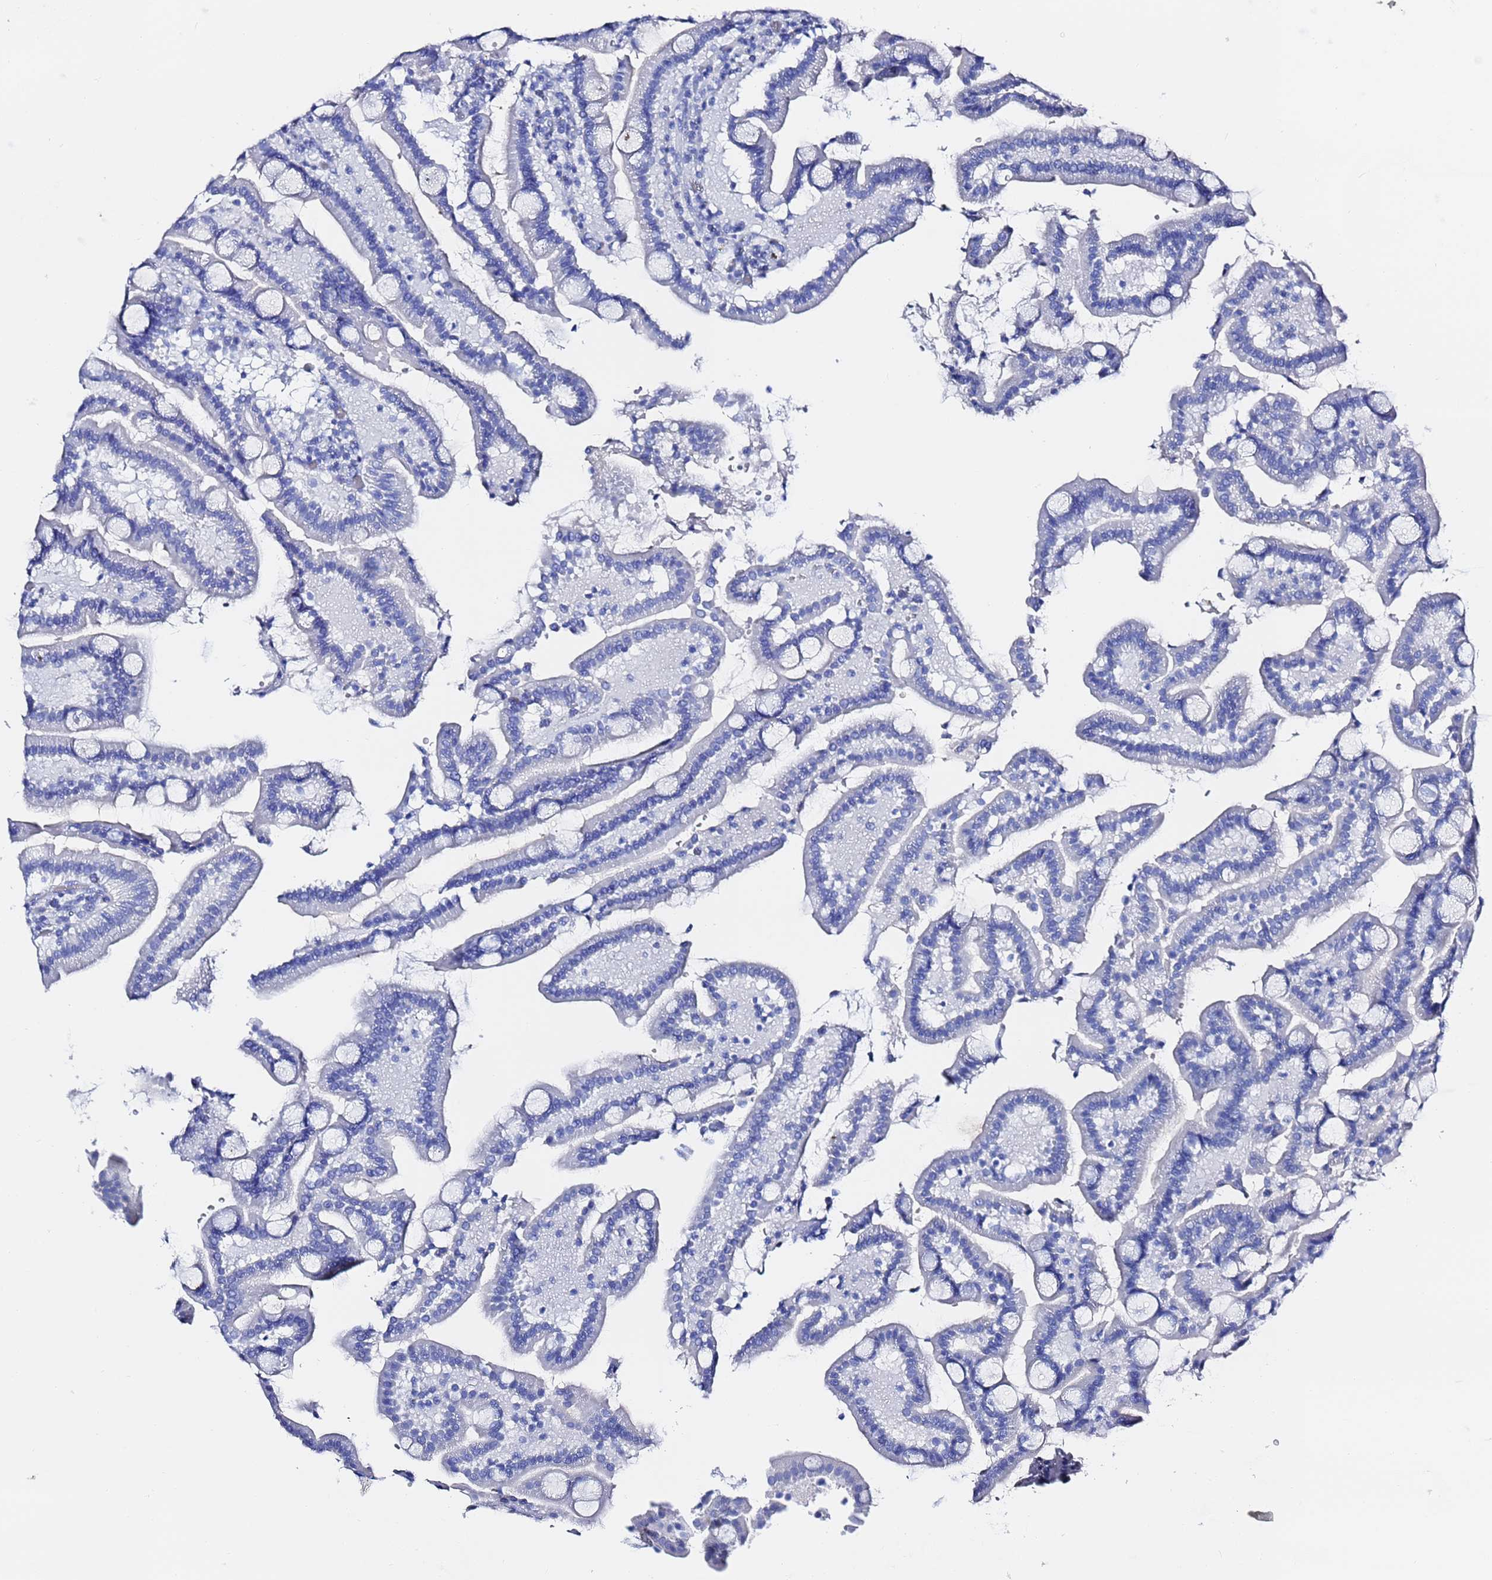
{"staining": {"intensity": "moderate", "quantity": "<25%", "location": "cytoplasmic/membranous"}, "tissue": "duodenum", "cell_type": "Glandular cells", "image_type": "normal", "snomed": [{"axis": "morphology", "description": "Normal tissue, NOS"}, {"axis": "topography", "description": "Duodenum"}], "caption": "Immunohistochemical staining of normal duodenum shows low levels of moderate cytoplasmic/membranous staining in about <25% of glandular cells.", "gene": "GGT1", "patient": {"sex": "male", "age": 55}}